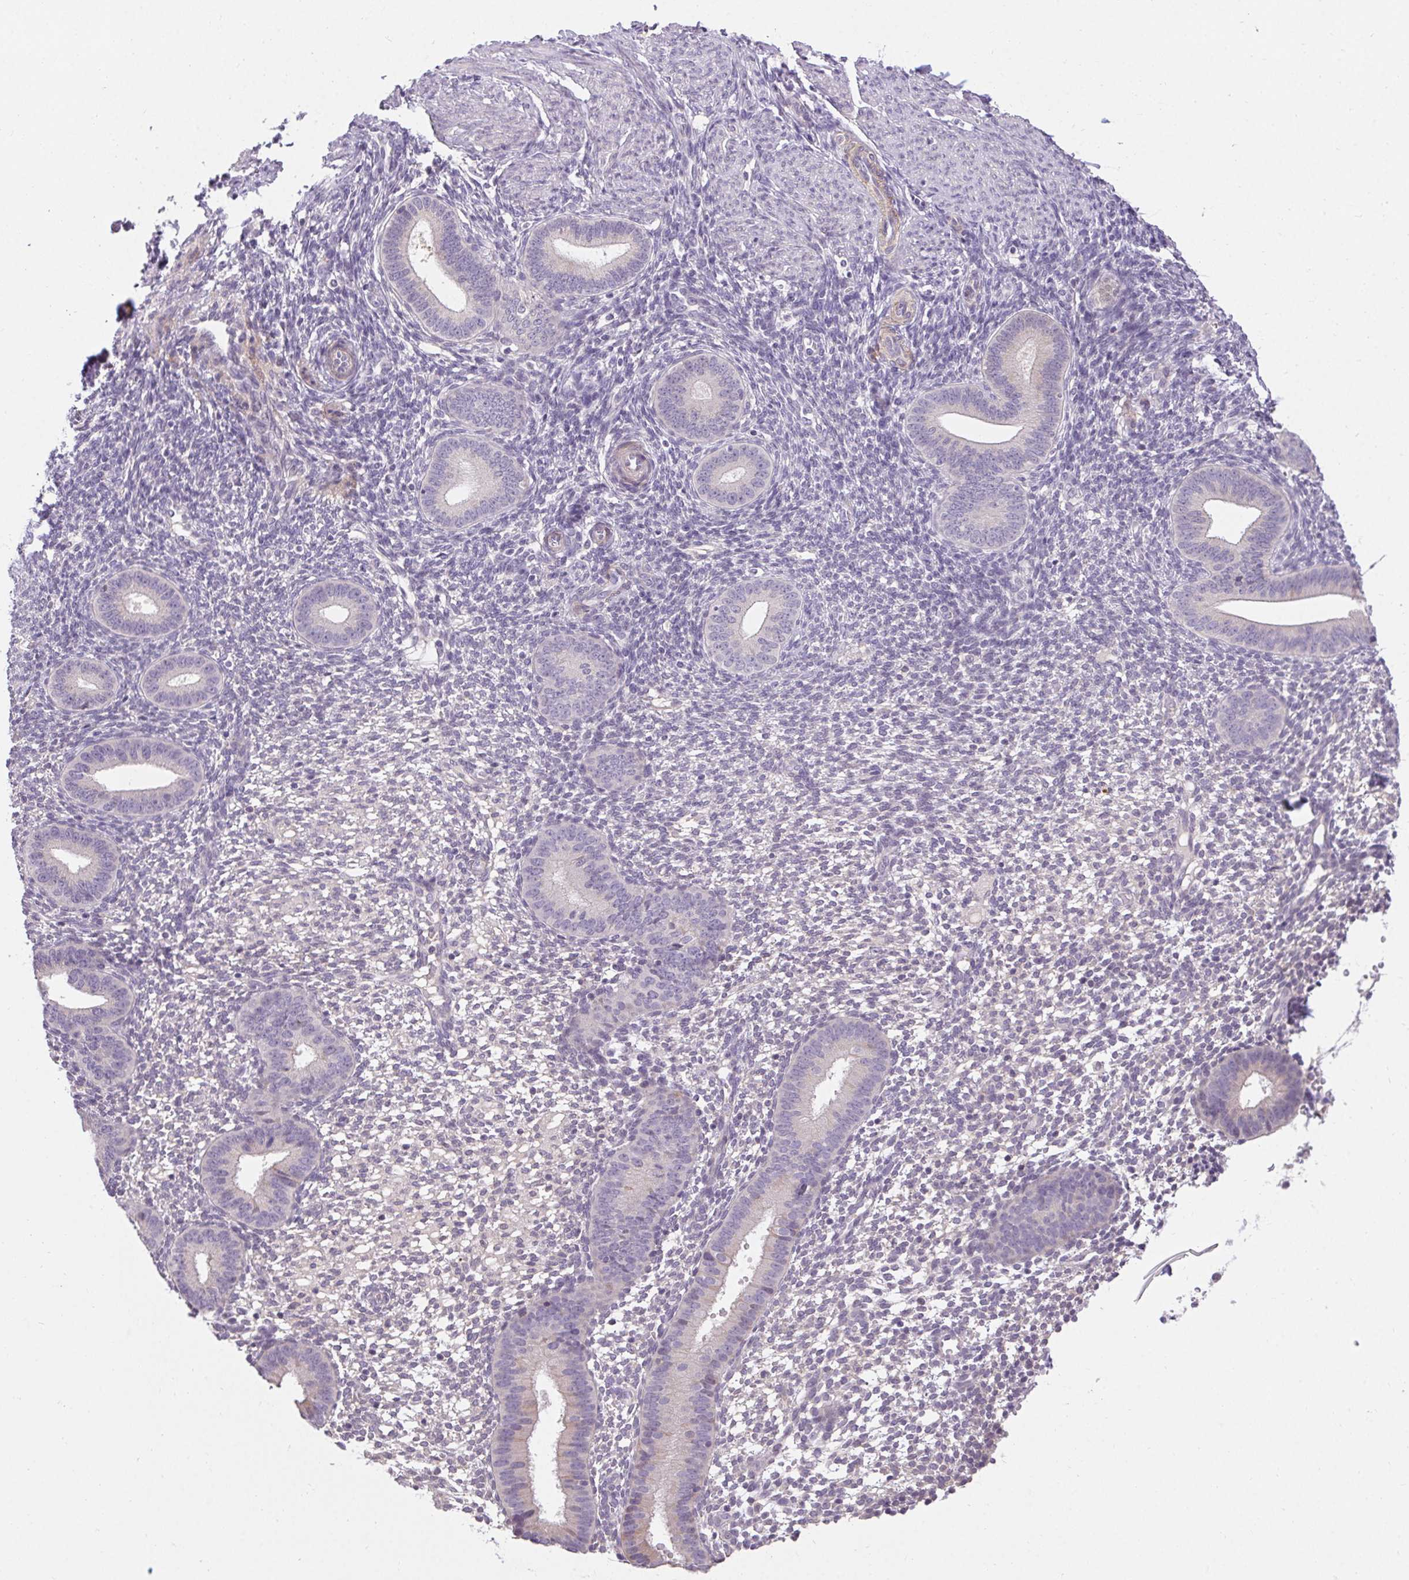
{"staining": {"intensity": "negative", "quantity": "none", "location": "none"}, "tissue": "endometrium", "cell_type": "Cells in endometrial stroma", "image_type": "normal", "snomed": [{"axis": "morphology", "description": "Normal tissue, NOS"}, {"axis": "topography", "description": "Endometrium"}], "caption": "This histopathology image is of benign endometrium stained with IHC to label a protein in brown with the nuclei are counter-stained blue. There is no expression in cells in endometrial stroma. (Brightfield microscopy of DAB (3,3'-diaminobenzidine) IHC at high magnification).", "gene": "TMEM52B", "patient": {"sex": "female", "age": 40}}